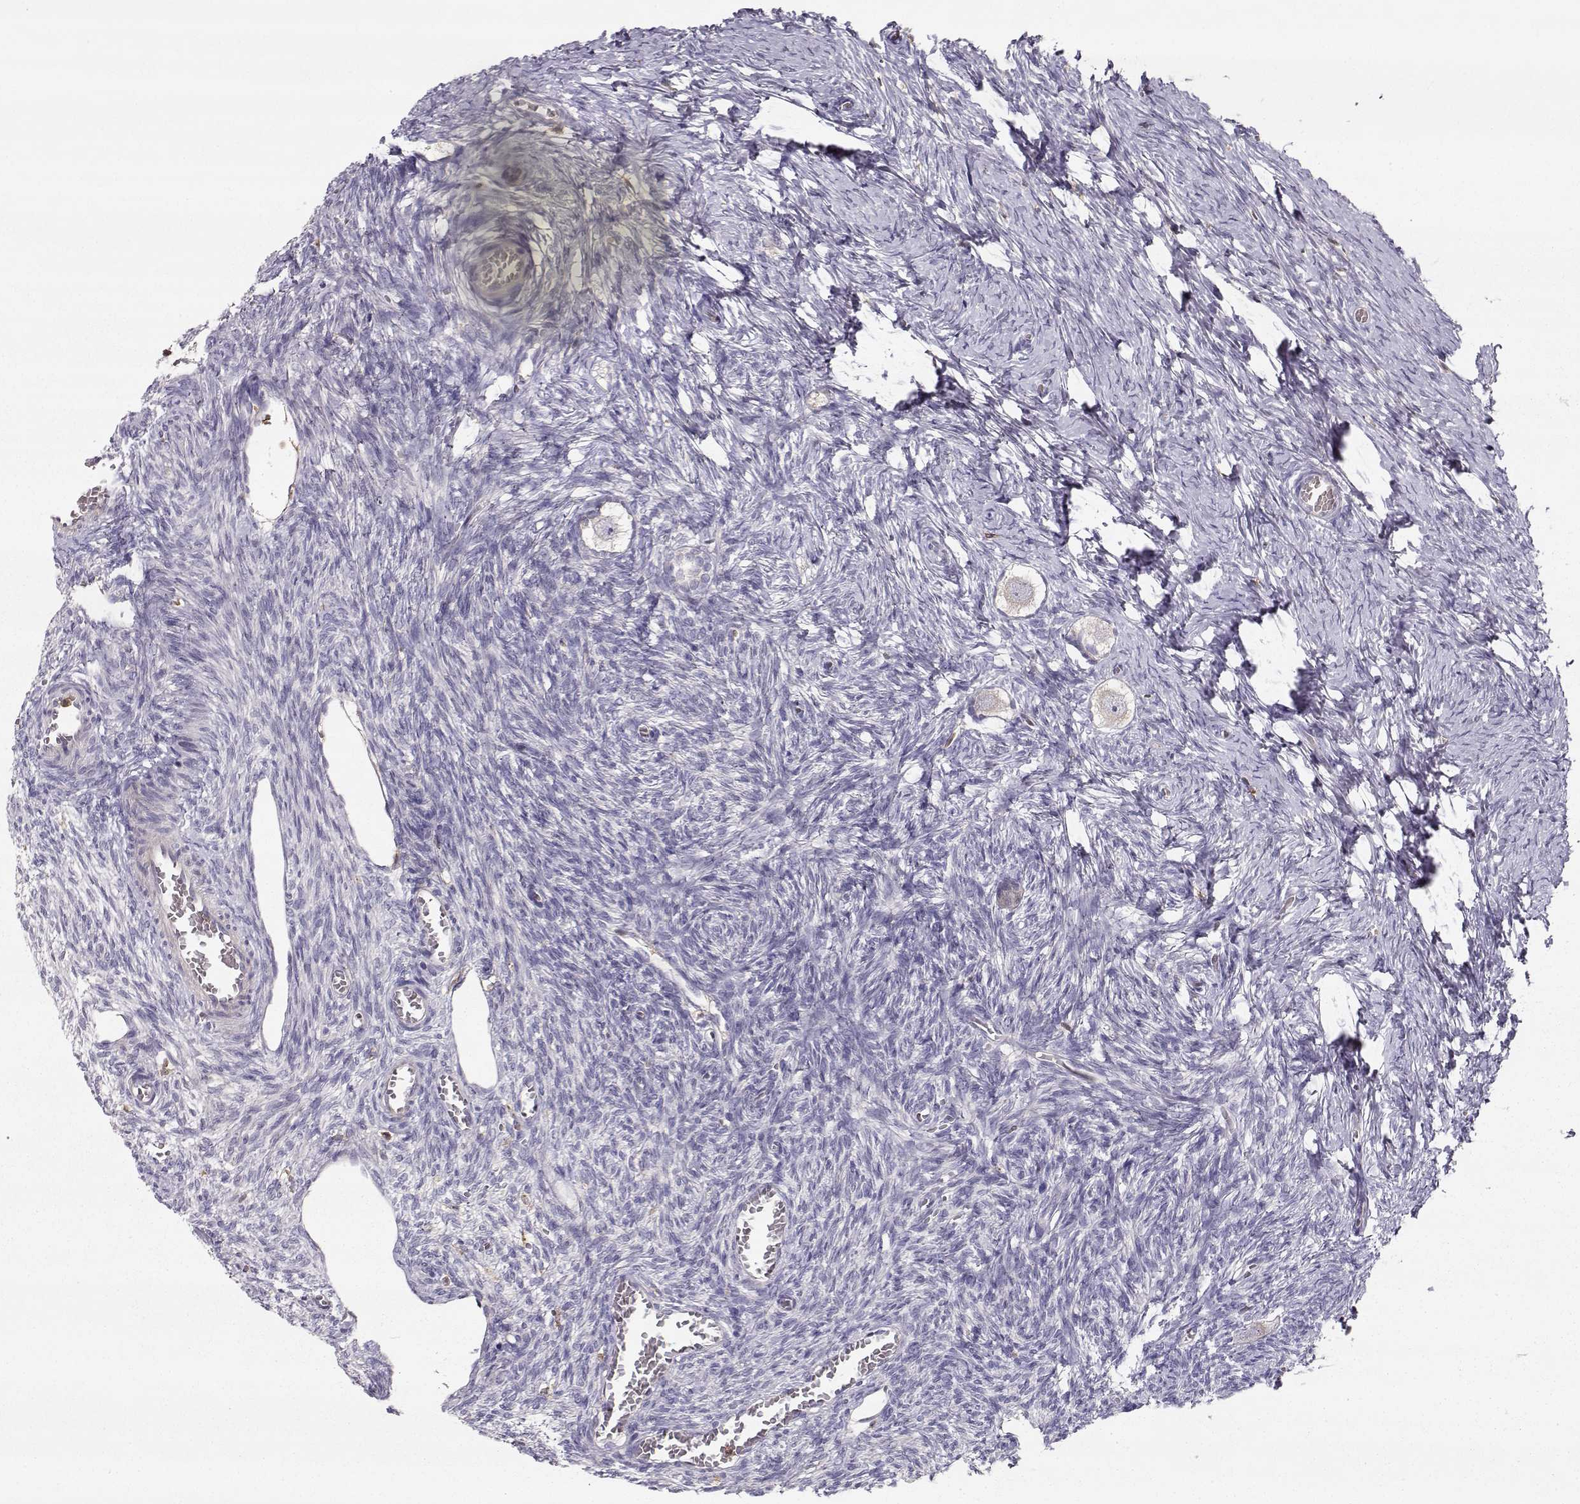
{"staining": {"intensity": "negative", "quantity": "none", "location": "none"}, "tissue": "ovary", "cell_type": "Follicle cells", "image_type": "normal", "snomed": [{"axis": "morphology", "description": "Normal tissue, NOS"}, {"axis": "topography", "description": "Ovary"}], "caption": "Follicle cells are negative for protein expression in unremarkable human ovary. (DAB (3,3'-diaminobenzidine) immunohistochemistry, high magnification).", "gene": "VAV1", "patient": {"sex": "female", "age": 27}}